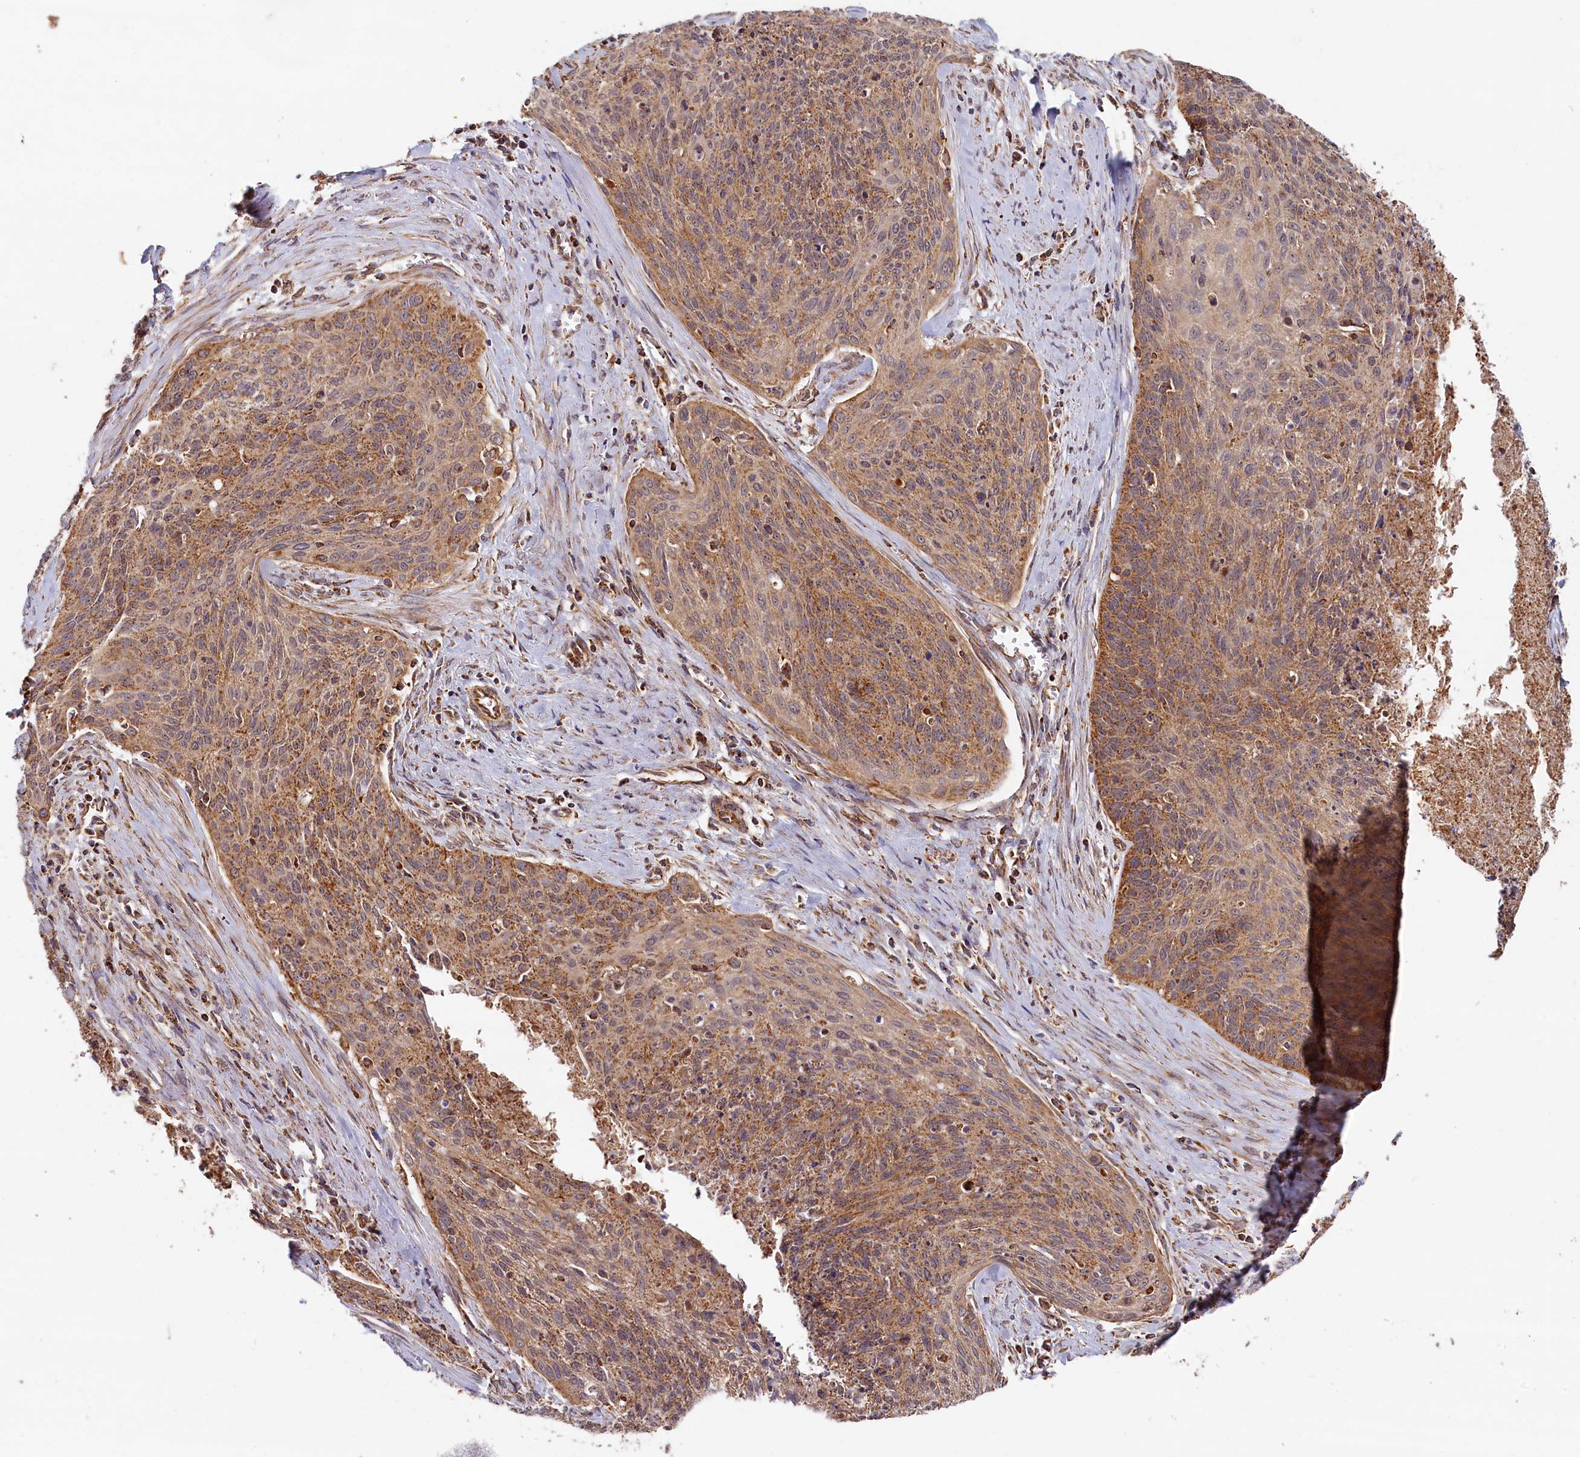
{"staining": {"intensity": "moderate", "quantity": ">75%", "location": "cytoplasmic/membranous"}, "tissue": "cervical cancer", "cell_type": "Tumor cells", "image_type": "cancer", "snomed": [{"axis": "morphology", "description": "Squamous cell carcinoma, NOS"}, {"axis": "topography", "description": "Cervix"}], "caption": "This micrograph demonstrates immunohistochemistry staining of cervical squamous cell carcinoma, with medium moderate cytoplasmic/membranous expression in about >75% of tumor cells.", "gene": "MACROD1", "patient": {"sex": "female", "age": 55}}